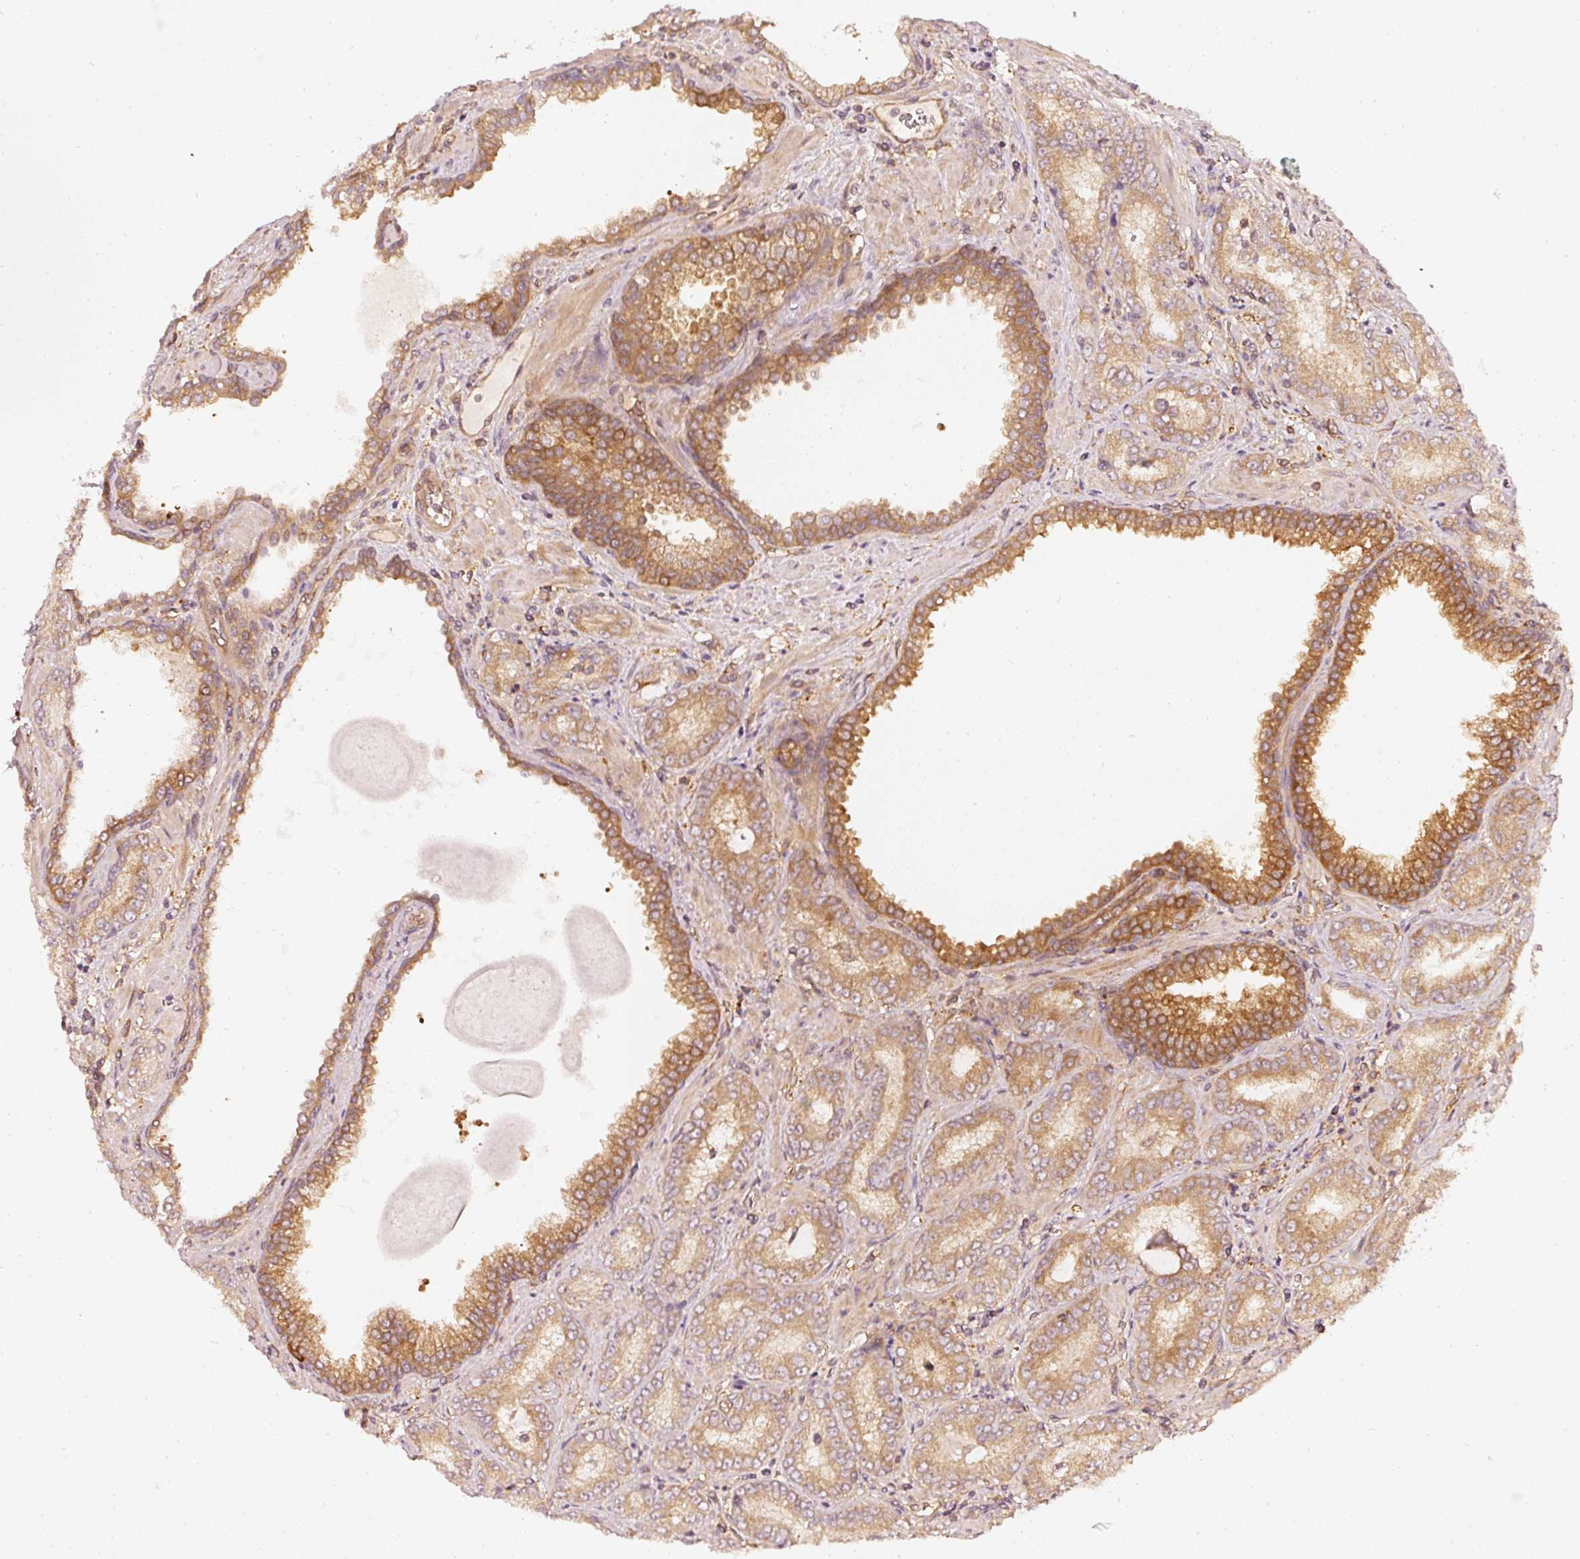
{"staining": {"intensity": "moderate", "quantity": ">75%", "location": "cytoplasmic/membranous"}, "tissue": "prostate cancer", "cell_type": "Tumor cells", "image_type": "cancer", "snomed": [{"axis": "morphology", "description": "Adenocarcinoma, High grade"}, {"axis": "topography", "description": "Prostate"}], "caption": "Protein staining of adenocarcinoma (high-grade) (prostate) tissue exhibits moderate cytoplasmic/membranous staining in approximately >75% of tumor cells.", "gene": "ASMTL", "patient": {"sex": "male", "age": 72}}